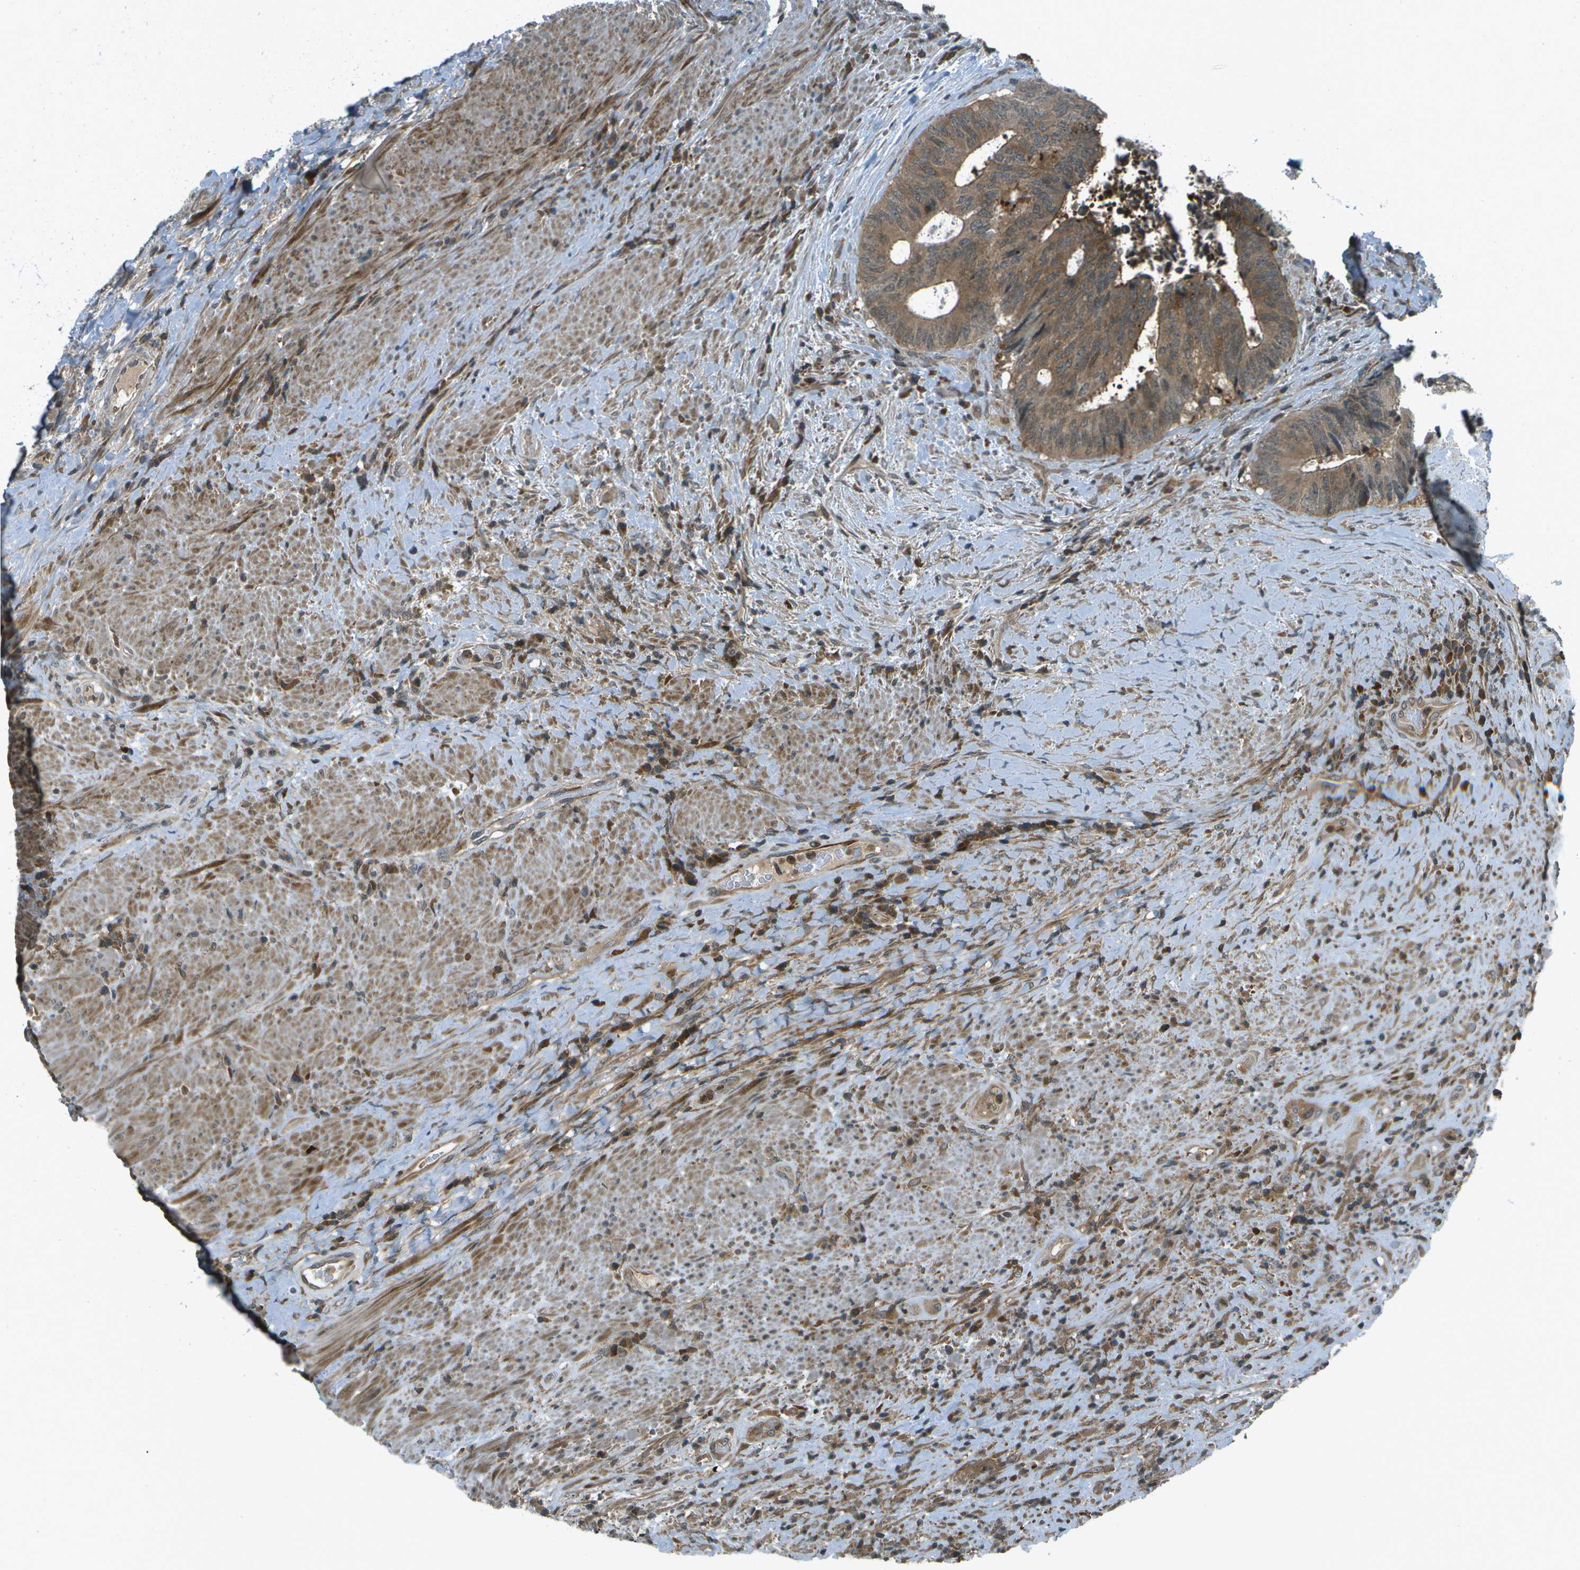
{"staining": {"intensity": "moderate", "quantity": ">75%", "location": "cytoplasmic/membranous"}, "tissue": "colorectal cancer", "cell_type": "Tumor cells", "image_type": "cancer", "snomed": [{"axis": "morphology", "description": "Adenocarcinoma, NOS"}, {"axis": "topography", "description": "Rectum"}], "caption": "Adenocarcinoma (colorectal) stained for a protein reveals moderate cytoplasmic/membranous positivity in tumor cells.", "gene": "TMEM19", "patient": {"sex": "male", "age": 72}}